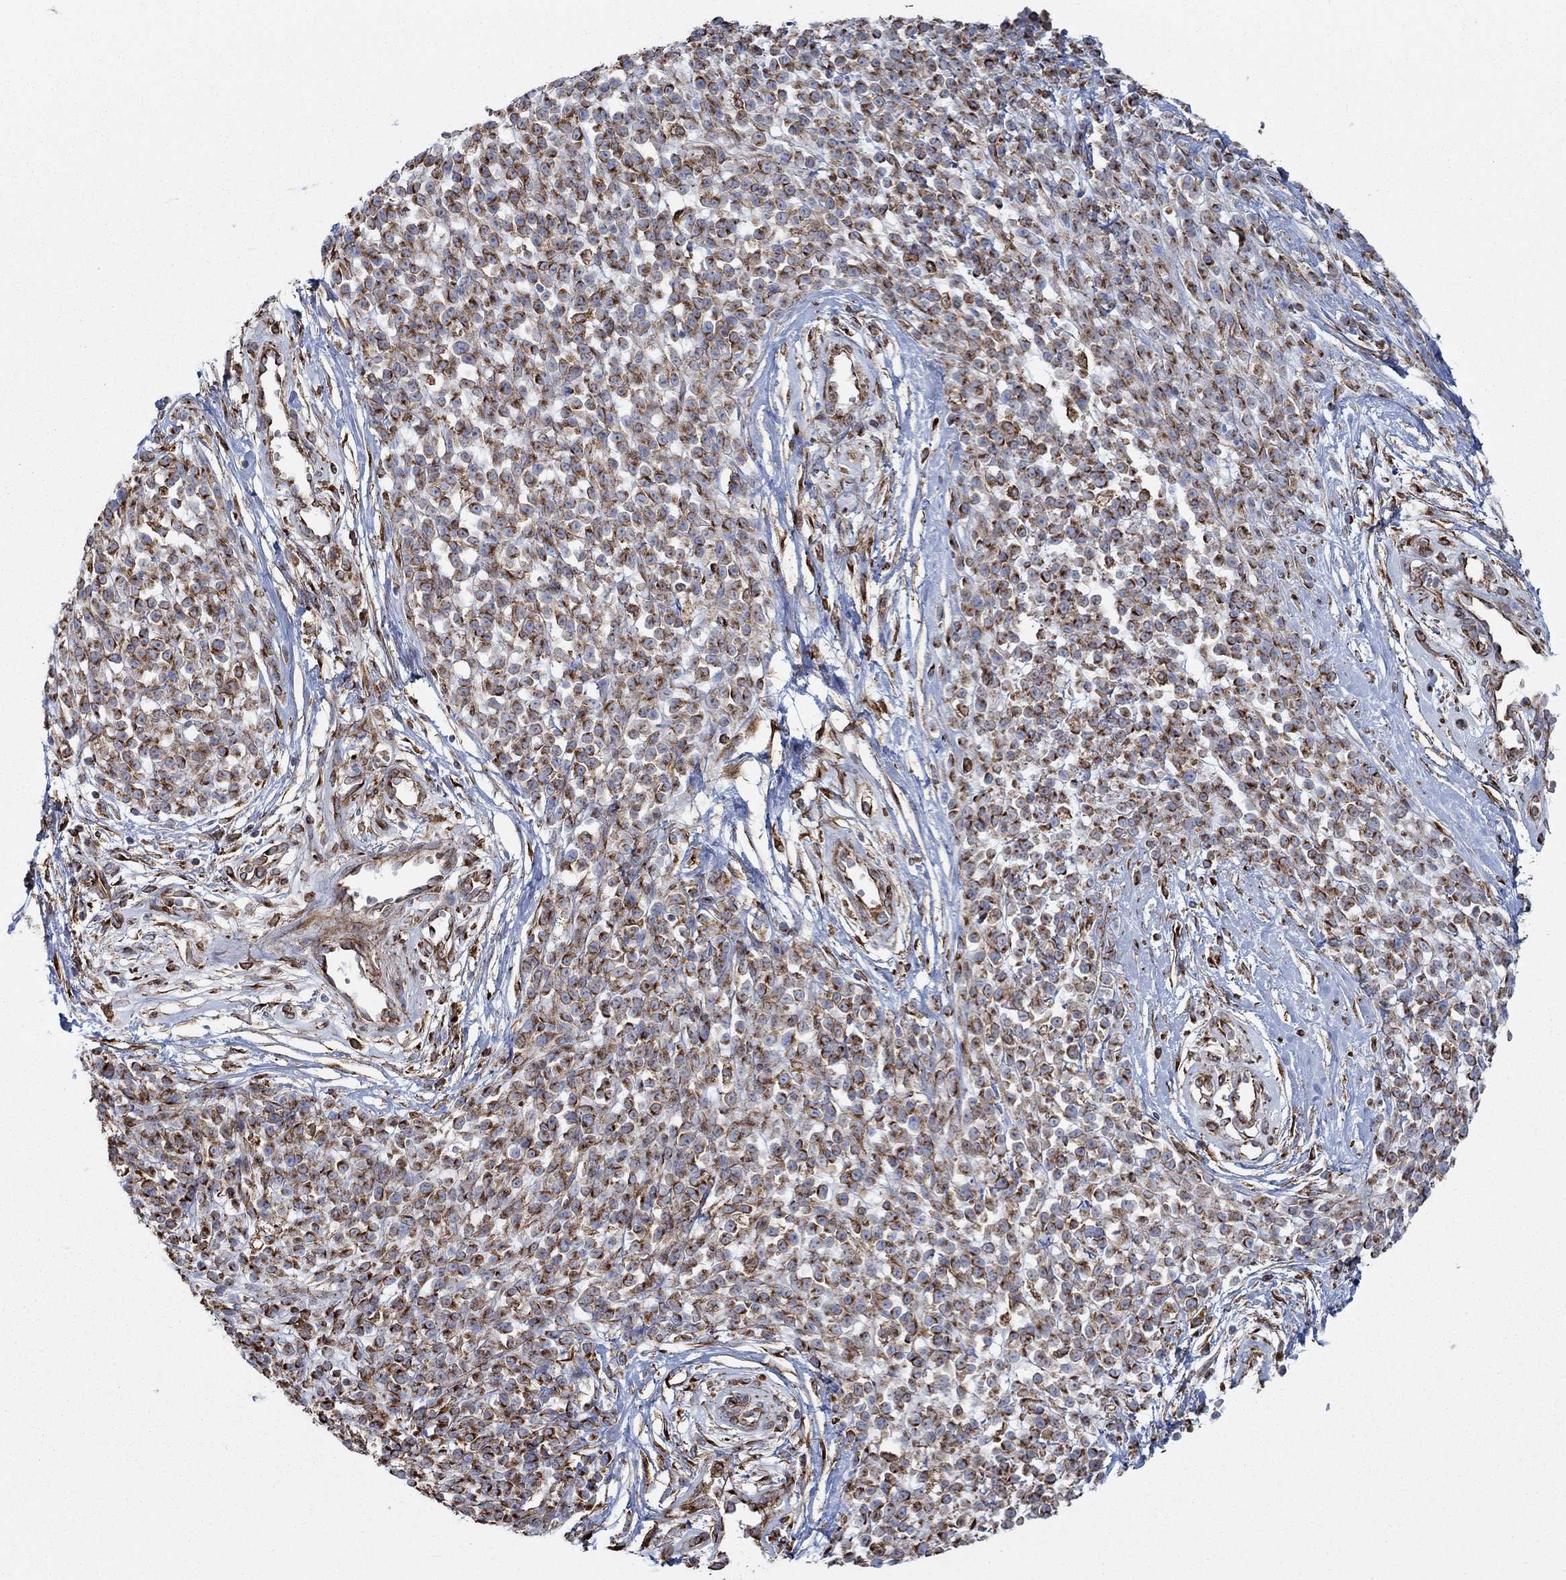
{"staining": {"intensity": "strong", "quantity": "<25%", "location": "cytoplasmic/membranous"}, "tissue": "melanoma", "cell_type": "Tumor cells", "image_type": "cancer", "snomed": [{"axis": "morphology", "description": "Malignant melanoma, NOS"}, {"axis": "topography", "description": "Skin"}, {"axis": "topography", "description": "Skin of trunk"}], "caption": "An image of human melanoma stained for a protein reveals strong cytoplasmic/membranous brown staining in tumor cells.", "gene": "STC2", "patient": {"sex": "male", "age": 74}}